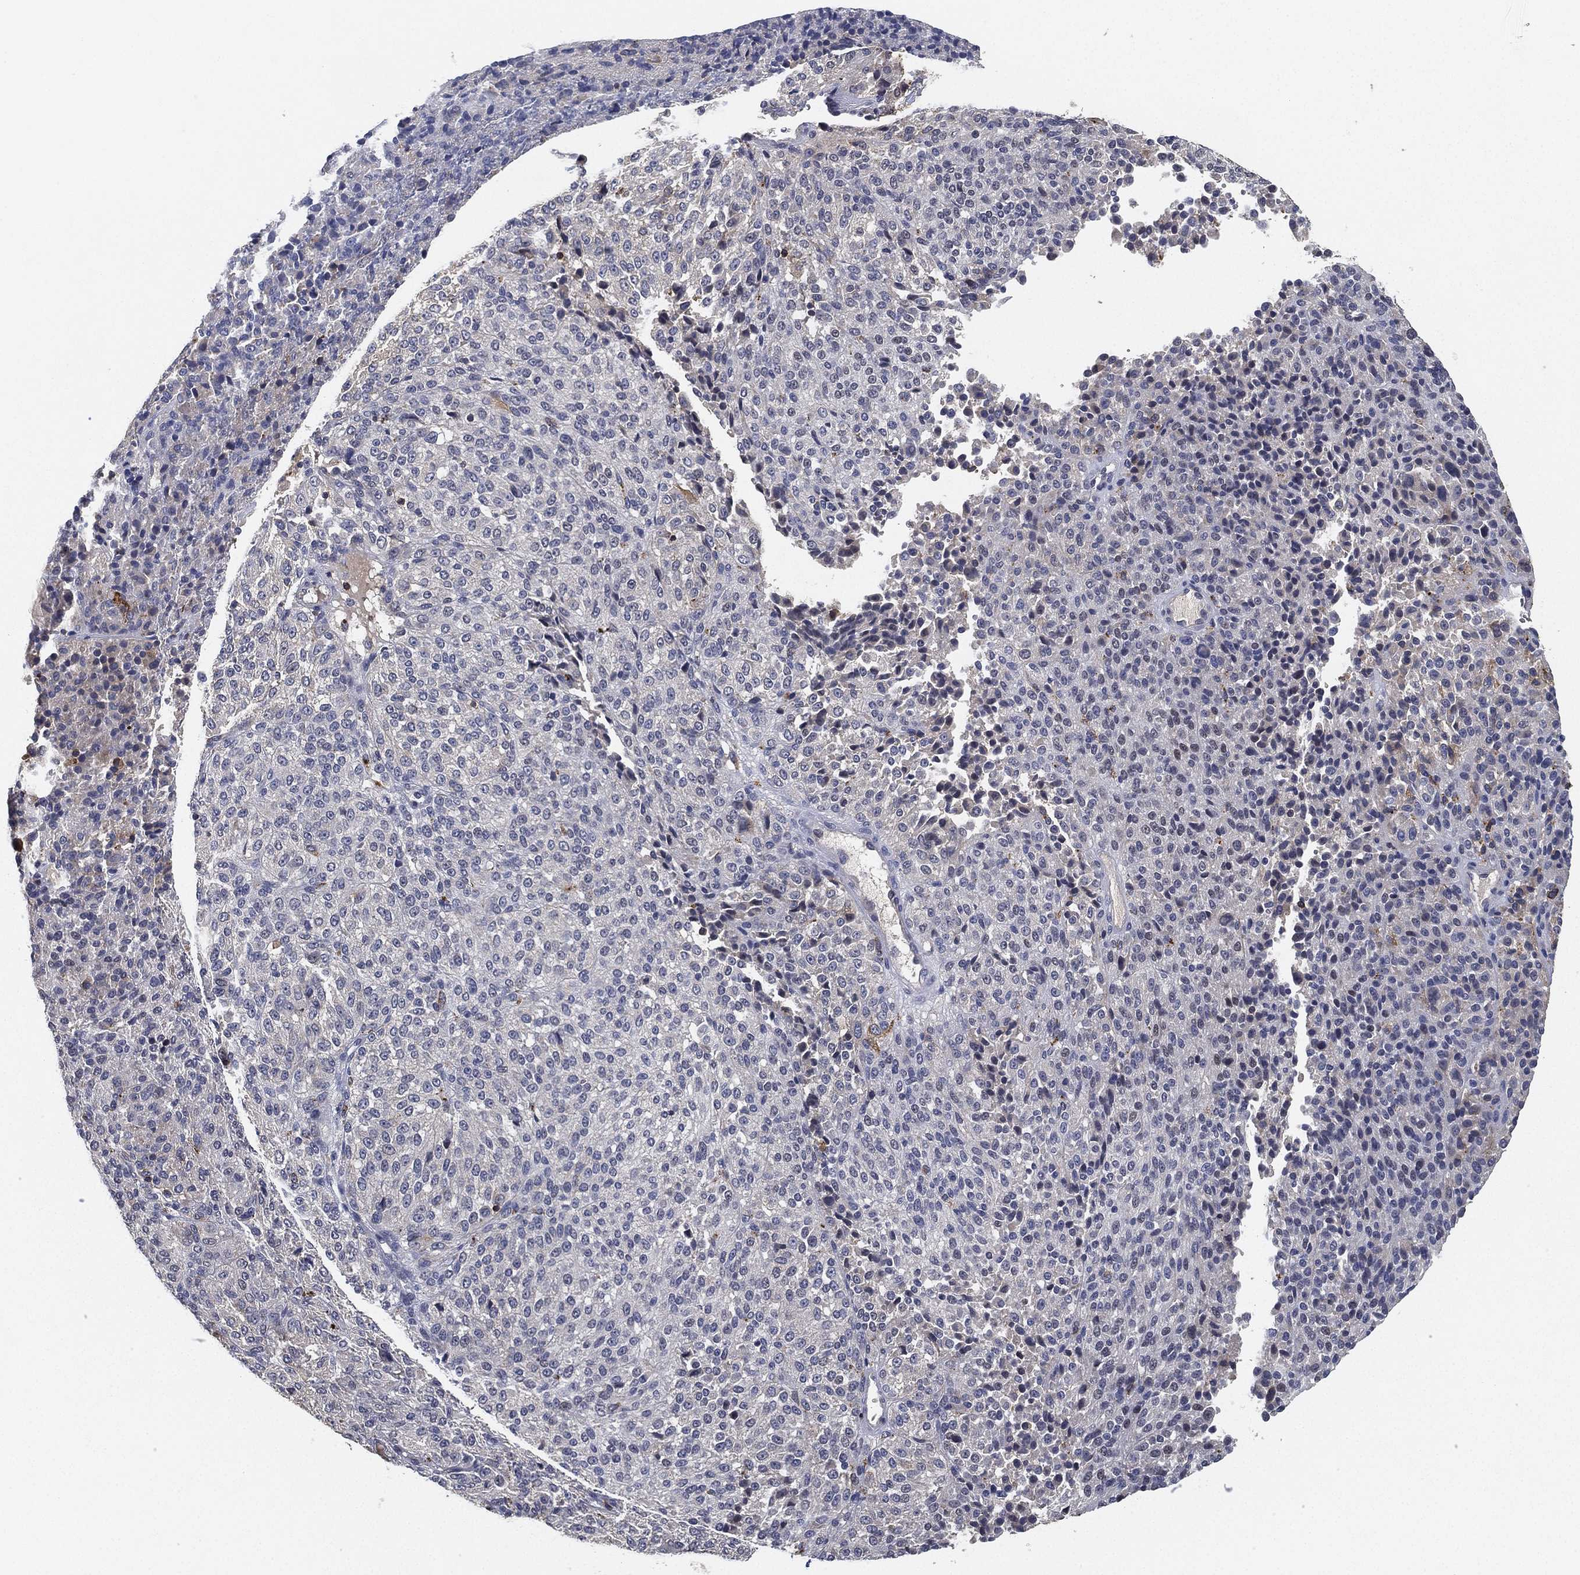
{"staining": {"intensity": "negative", "quantity": "none", "location": "none"}, "tissue": "melanoma", "cell_type": "Tumor cells", "image_type": "cancer", "snomed": [{"axis": "morphology", "description": "Malignant melanoma, Metastatic site"}, {"axis": "topography", "description": "Brain"}], "caption": "This is an immunohistochemistry (IHC) image of human melanoma. There is no expression in tumor cells.", "gene": "CFAP251", "patient": {"sex": "female", "age": 56}}